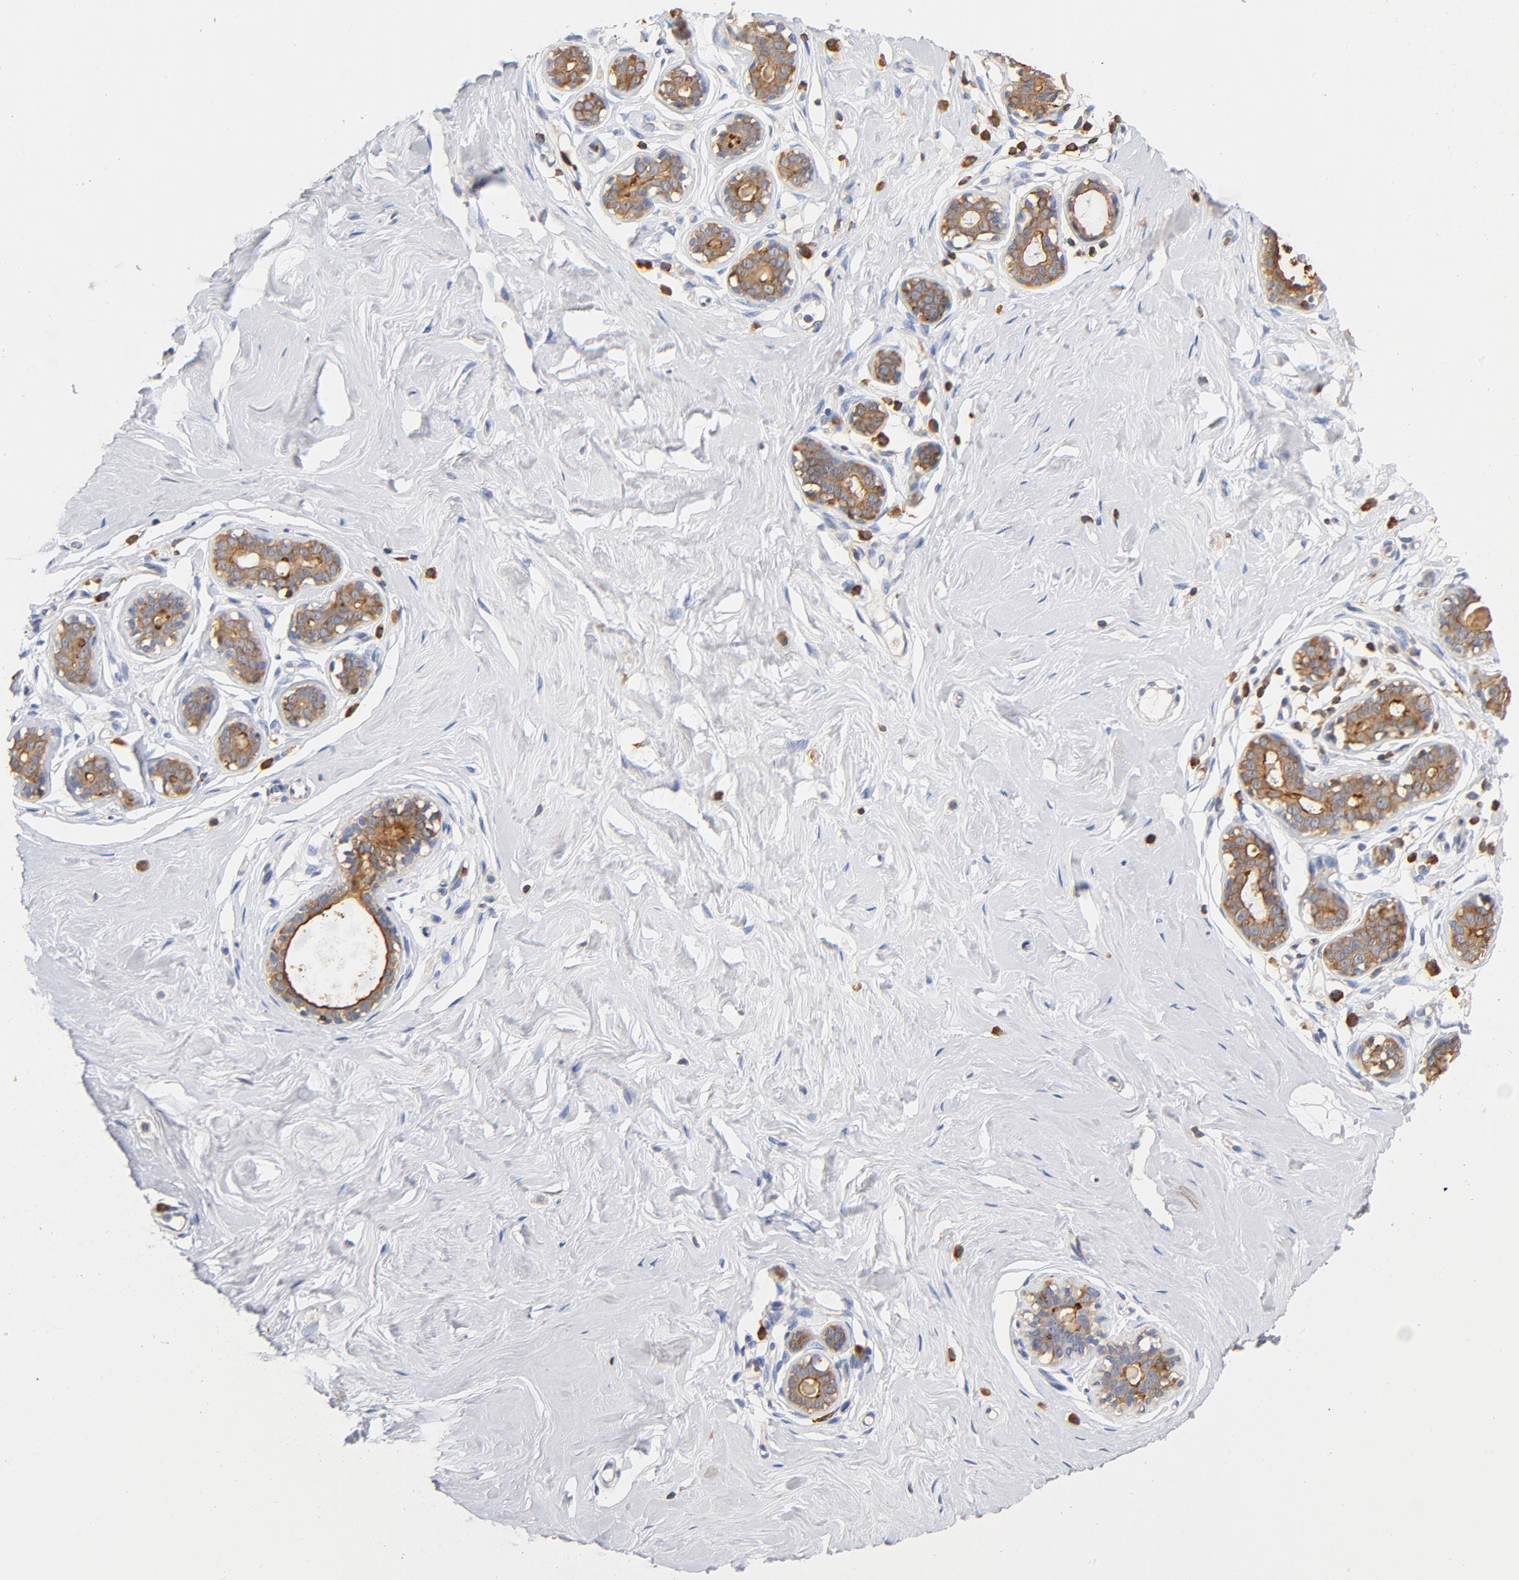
{"staining": {"intensity": "negative", "quantity": "none", "location": "none"}, "tissue": "breast", "cell_type": "Adipocytes", "image_type": "normal", "snomed": [{"axis": "morphology", "description": "Normal tissue, NOS"}, {"axis": "topography", "description": "Breast"}], "caption": "A high-resolution image shows immunohistochemistry (IHC) staining of unremarkable breast, which demonstrates no significant positivity in adipocytes. (DAB (3,3'-diaminobenzidine) immunohistochemistry (IHC), high magnification).", "gene": "EZR", "patient": {"sex": "female", "age": 23}}